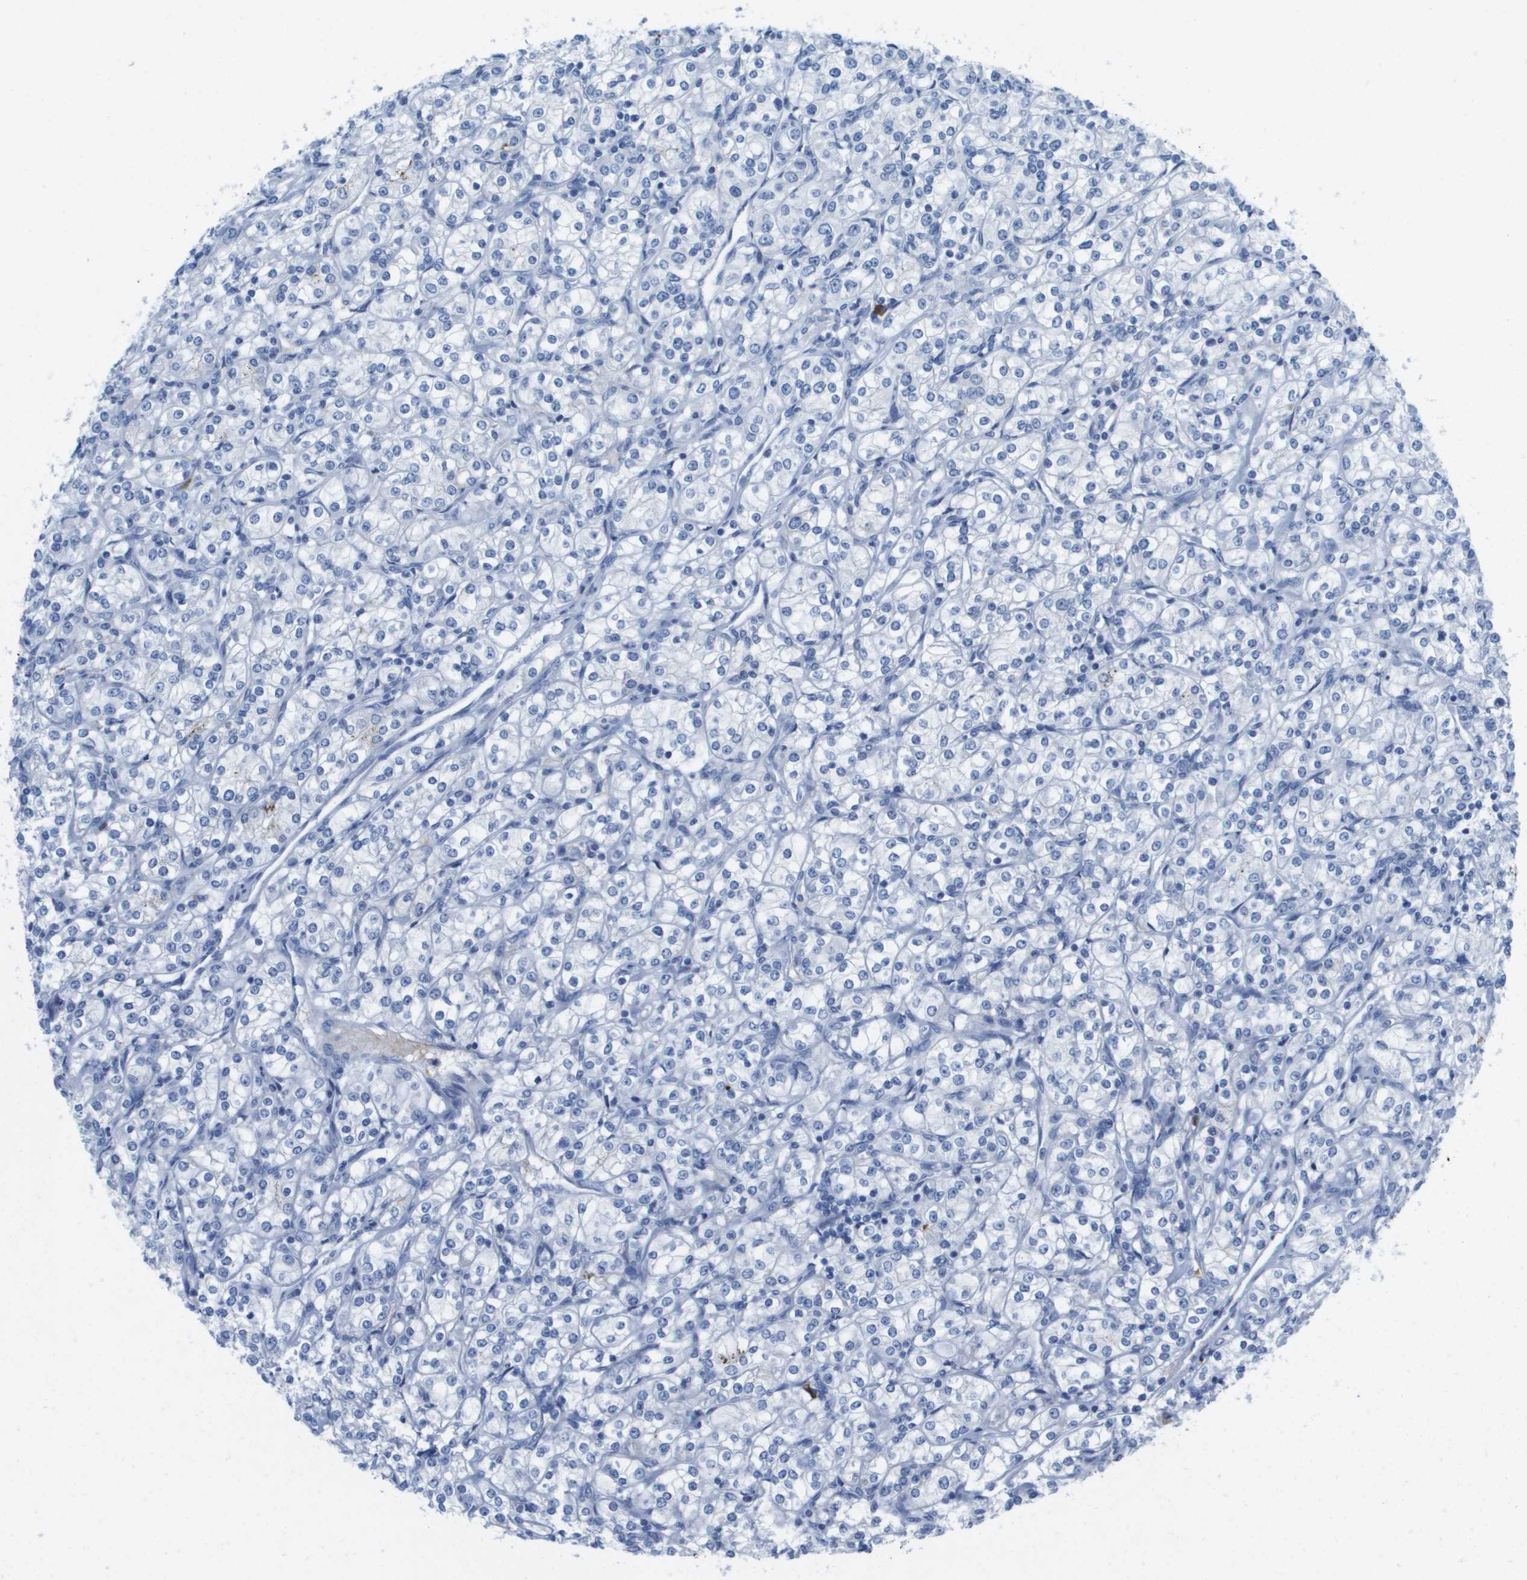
{"staining": {"intensity": "negative", "quantity": "none", "location": "none"}, "tissue": "renal cancer", "cell_type": "Tumor cells", "image_type": "cancer", "snomed": [{"axis": "morphology", "description": "Adenocarcinoma, NOS"}, {"axis": "topography", "description": "Kidney"}], "caption": "A photomicrograph of human renal adenocarcinoma is negative for staining in tumor cells.", "gene": "GPR18", "patient": {"sex": "male", "age": 77}}